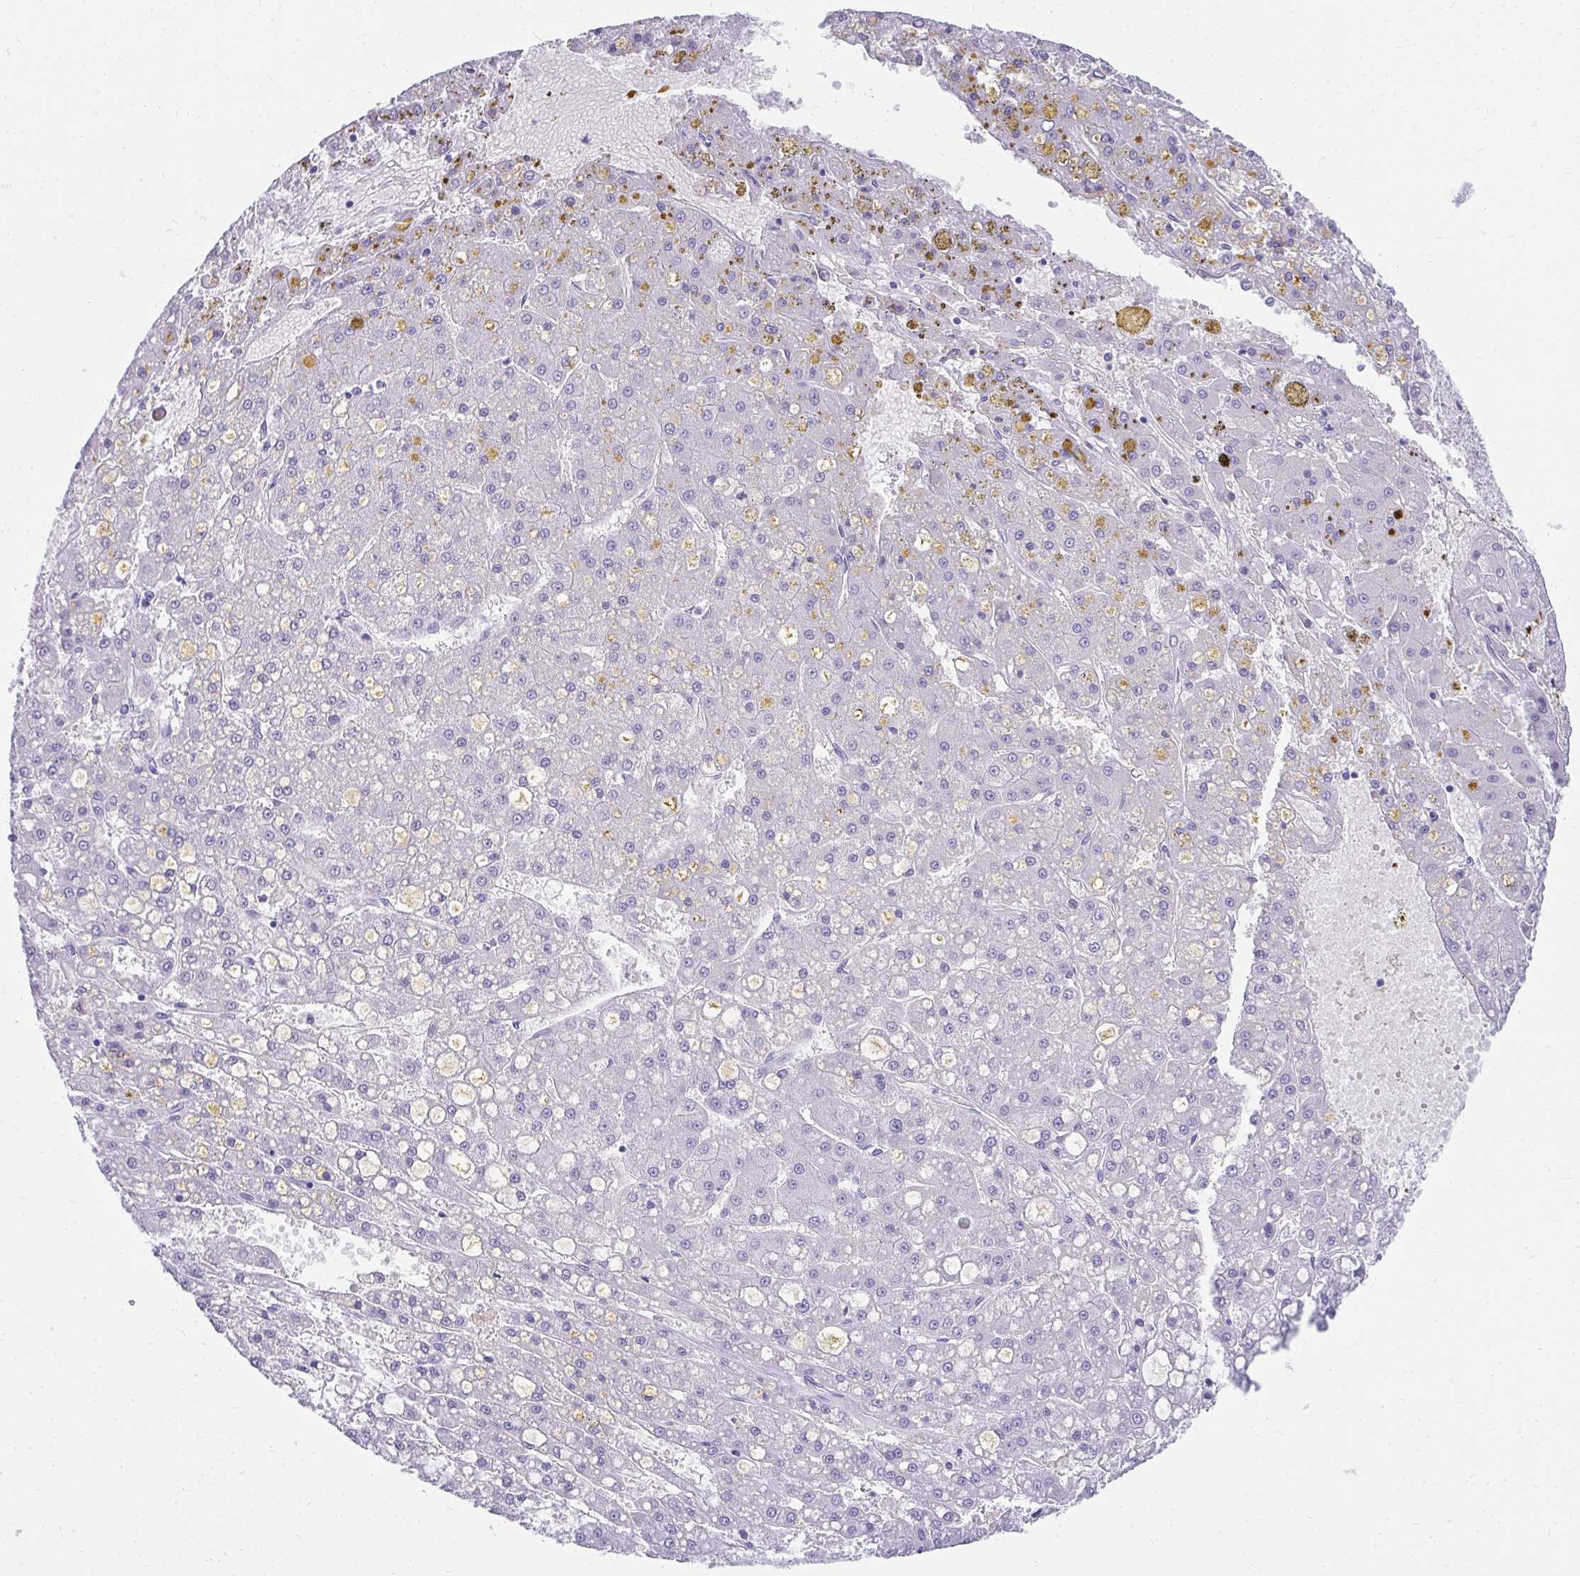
{"staining": {"intensity": "negative", "quantity": "none", "location": "none"}, "tissue": "liver cancer", "cell_type": "Tumor cells", "image_type": "cancer", "snomed": [{"axis": "morphology", "description": "Carcinoma, Hepatocellular, NOS"}, {"axis": "topography", "description": "Liver"}], "caption": "DAB (3,3'-diaminobenzidine) immunohistochemical staining of hepatocellular carcinoma (liver) exhibits no significant staining in tumor cells.", "gene": "TNNT1", "patient": {"sex": "male", "age": 67}}